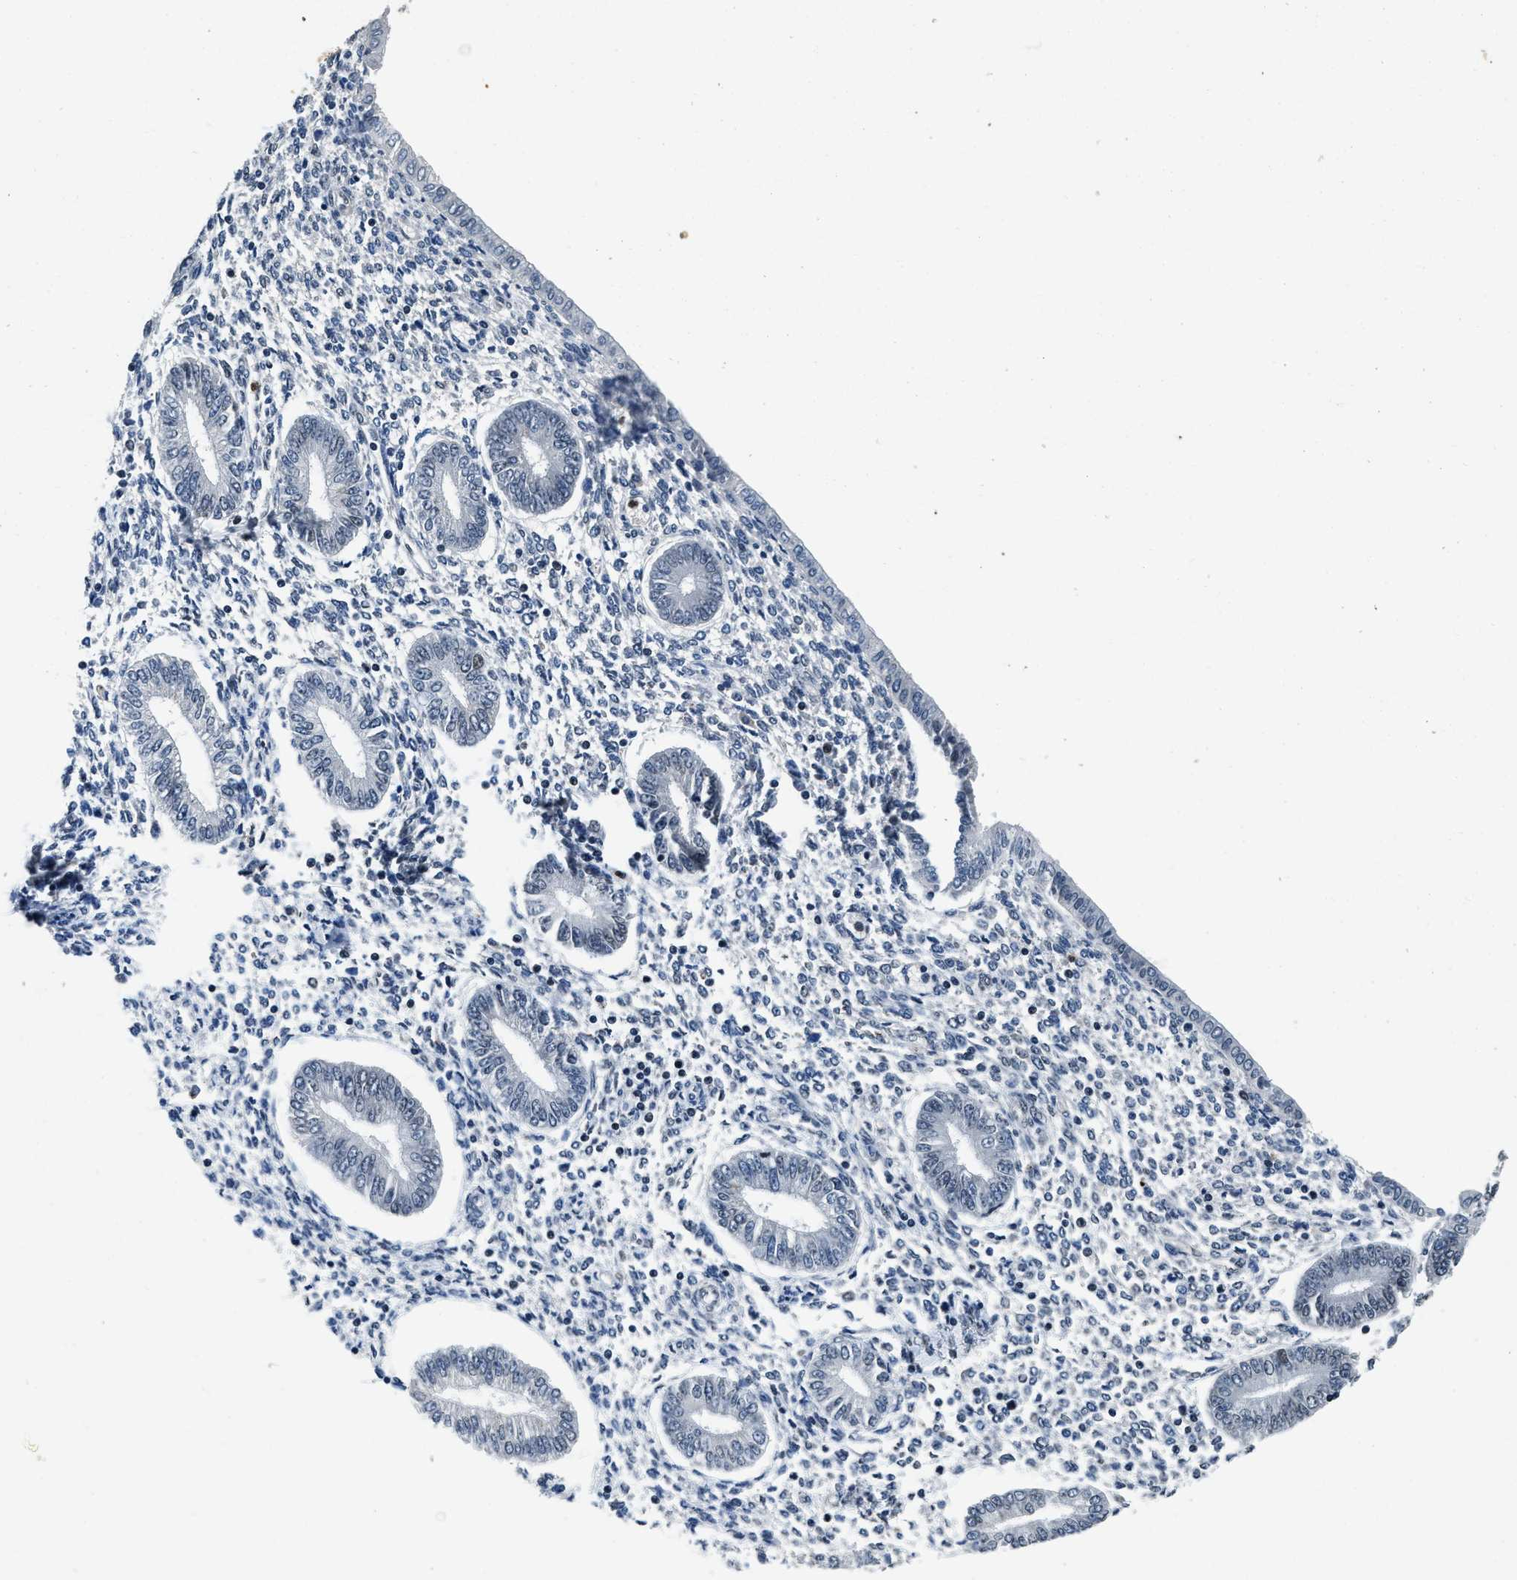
{"staining": {"intensity": "strong", "quantity": "<25%", "location": "nuclear"}, "tissue": "endometrium", "cell_type": "Cells in endometrial stroma", "image_type": "normal", "snomed": [{"axis": "morphology", "description": "Normal tissue, NOS"}, {"axis": "topography", "description": "Endometrium"}], "caption": "Immunohistochemistry (IHC) (DAB (3,3'-diaminobenzidine)) staining of benign human endometrium displays strong nuclear protein expression in approximately <25% of cells in endometrial stroma. (brown staining indicates protein expression, while blue staining denotes nuclei).", "gene": "ZC3HC1", "patient": {"sex": "female", "age": 50}}